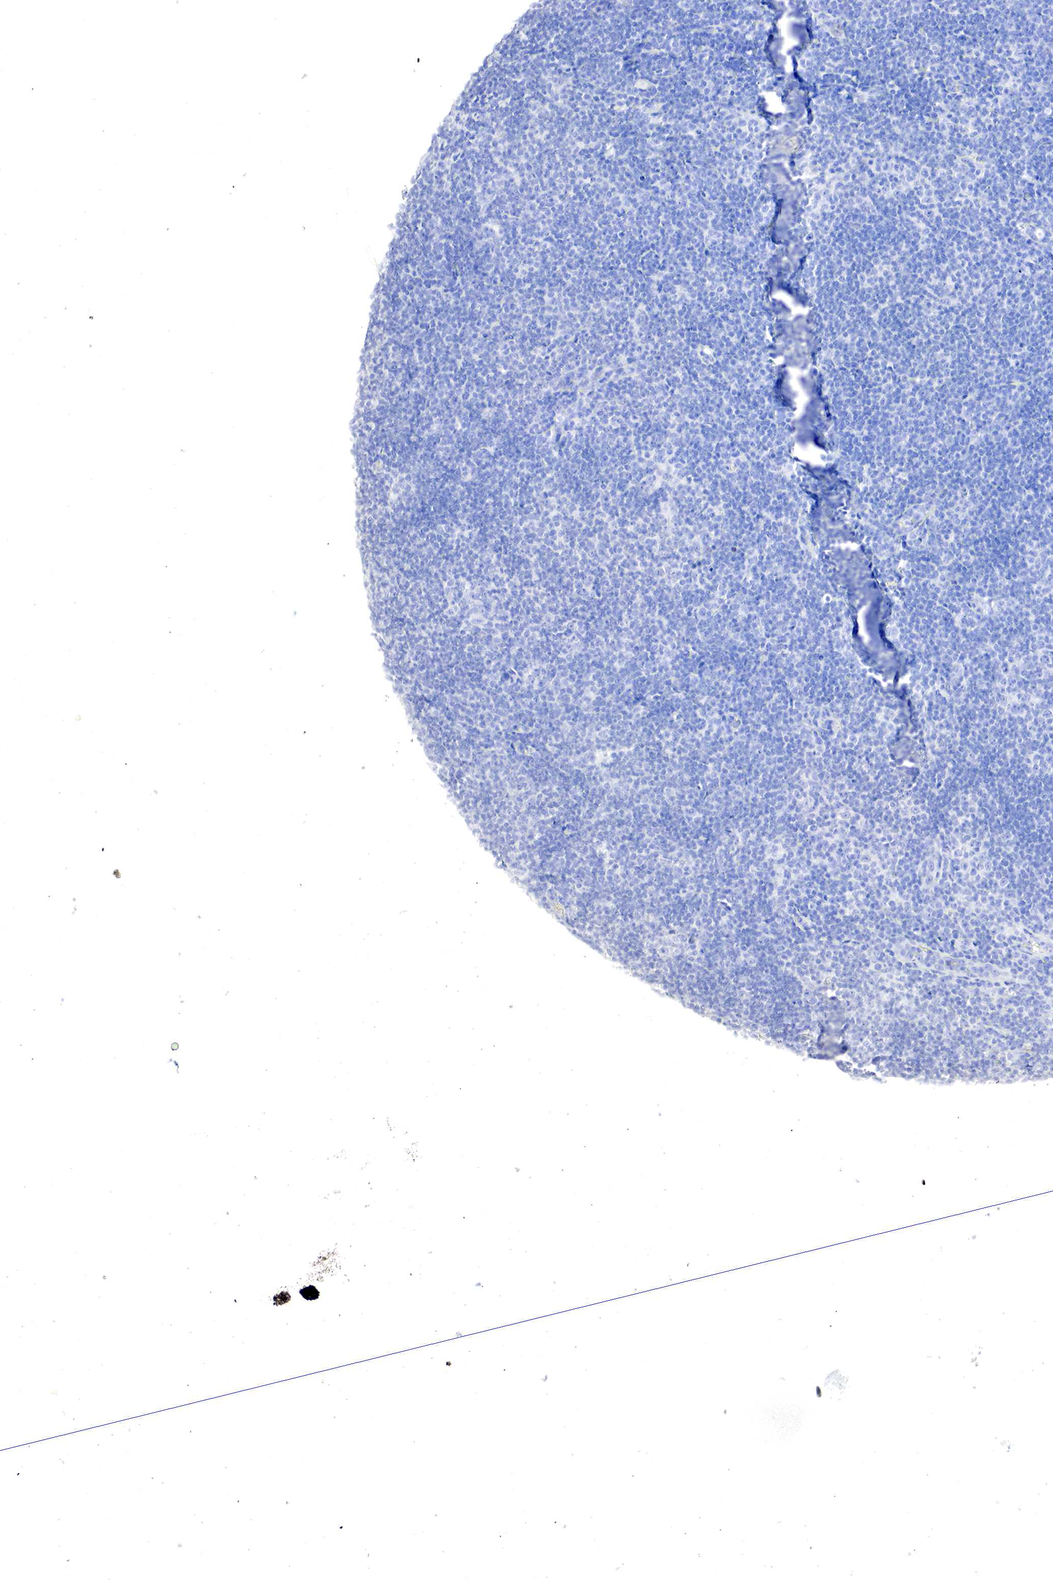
{"staining": {"intensity": "negative", "quantity": "none", "location": "none"}, "tissue": "lymphoma", "cell_type": "Tumor cells", "image_type": "cancer", "snomed": [{"axis": "morphology", "description": "Malignant lymphoma, non-Hodgkin's type, Low grade"}, {"axis": "topography", "description": "Lymph node"}], "caption": "This is an immunohistochemistry photomicrograph of human malignant lymphoma, non-Hodgkin's type (low-grade). There is no staining in tumor cells.", "gene": "OTC", "patient": {"sex": "male", "age": 49}}